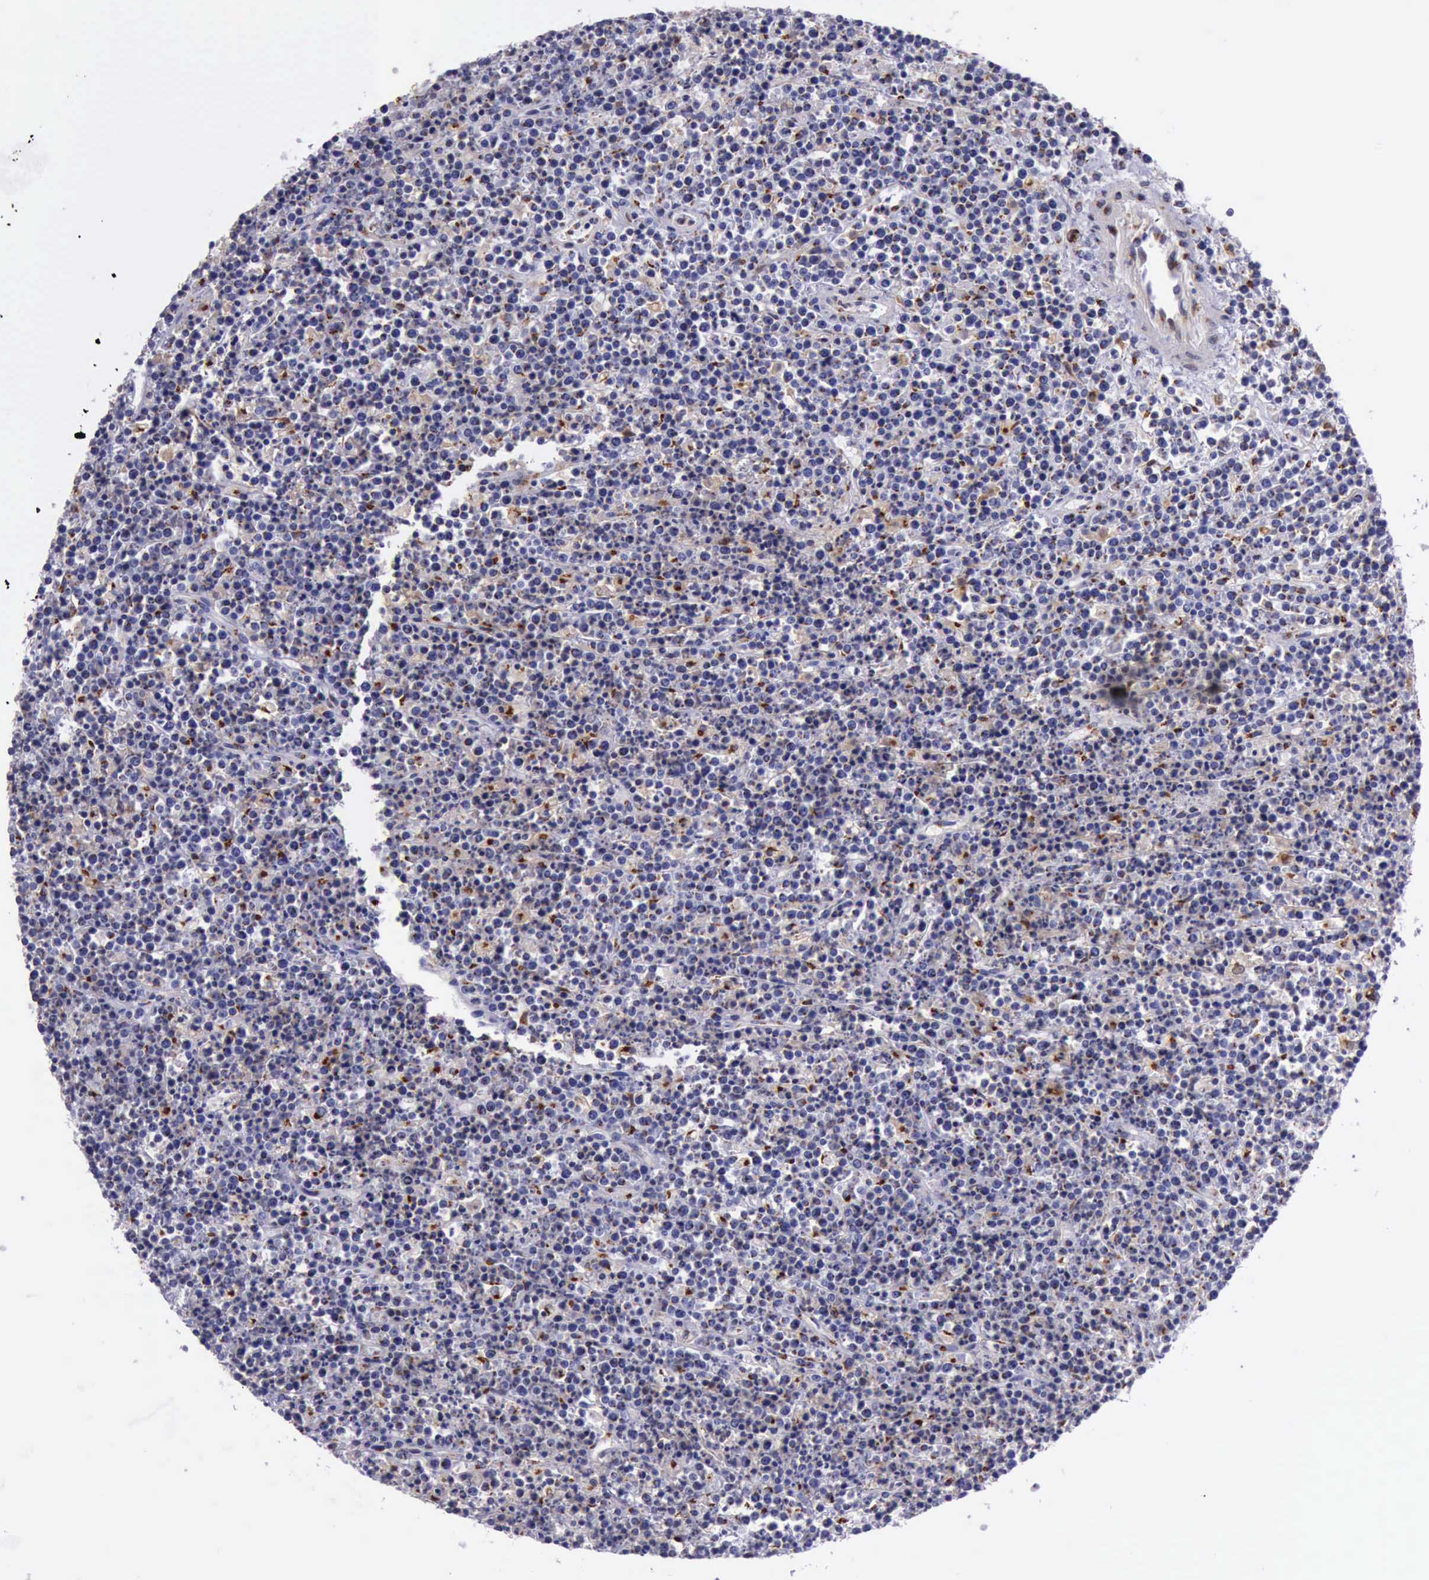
{"staining": {"intensity": "strong", "quantity": ">75%", "location": "cytoplasmic/membranous"}, "tissue": "lymphoma", "cell_type": "Tumor cells", "image_type": "cancer", "snomed": [{"axis": "morphology", "description": "Malignant lymphoma, non-Hodgkin's type, High grade"}, {"axis": "topography", "description": "Ovary"}], "caption": "Strong cytoplasmic/membranous protein expression is identified in approximately >75% of tumor cells in lymphoma.", "gene": "GOLGA5", "patient": {"sex": "female", "age": 56}}